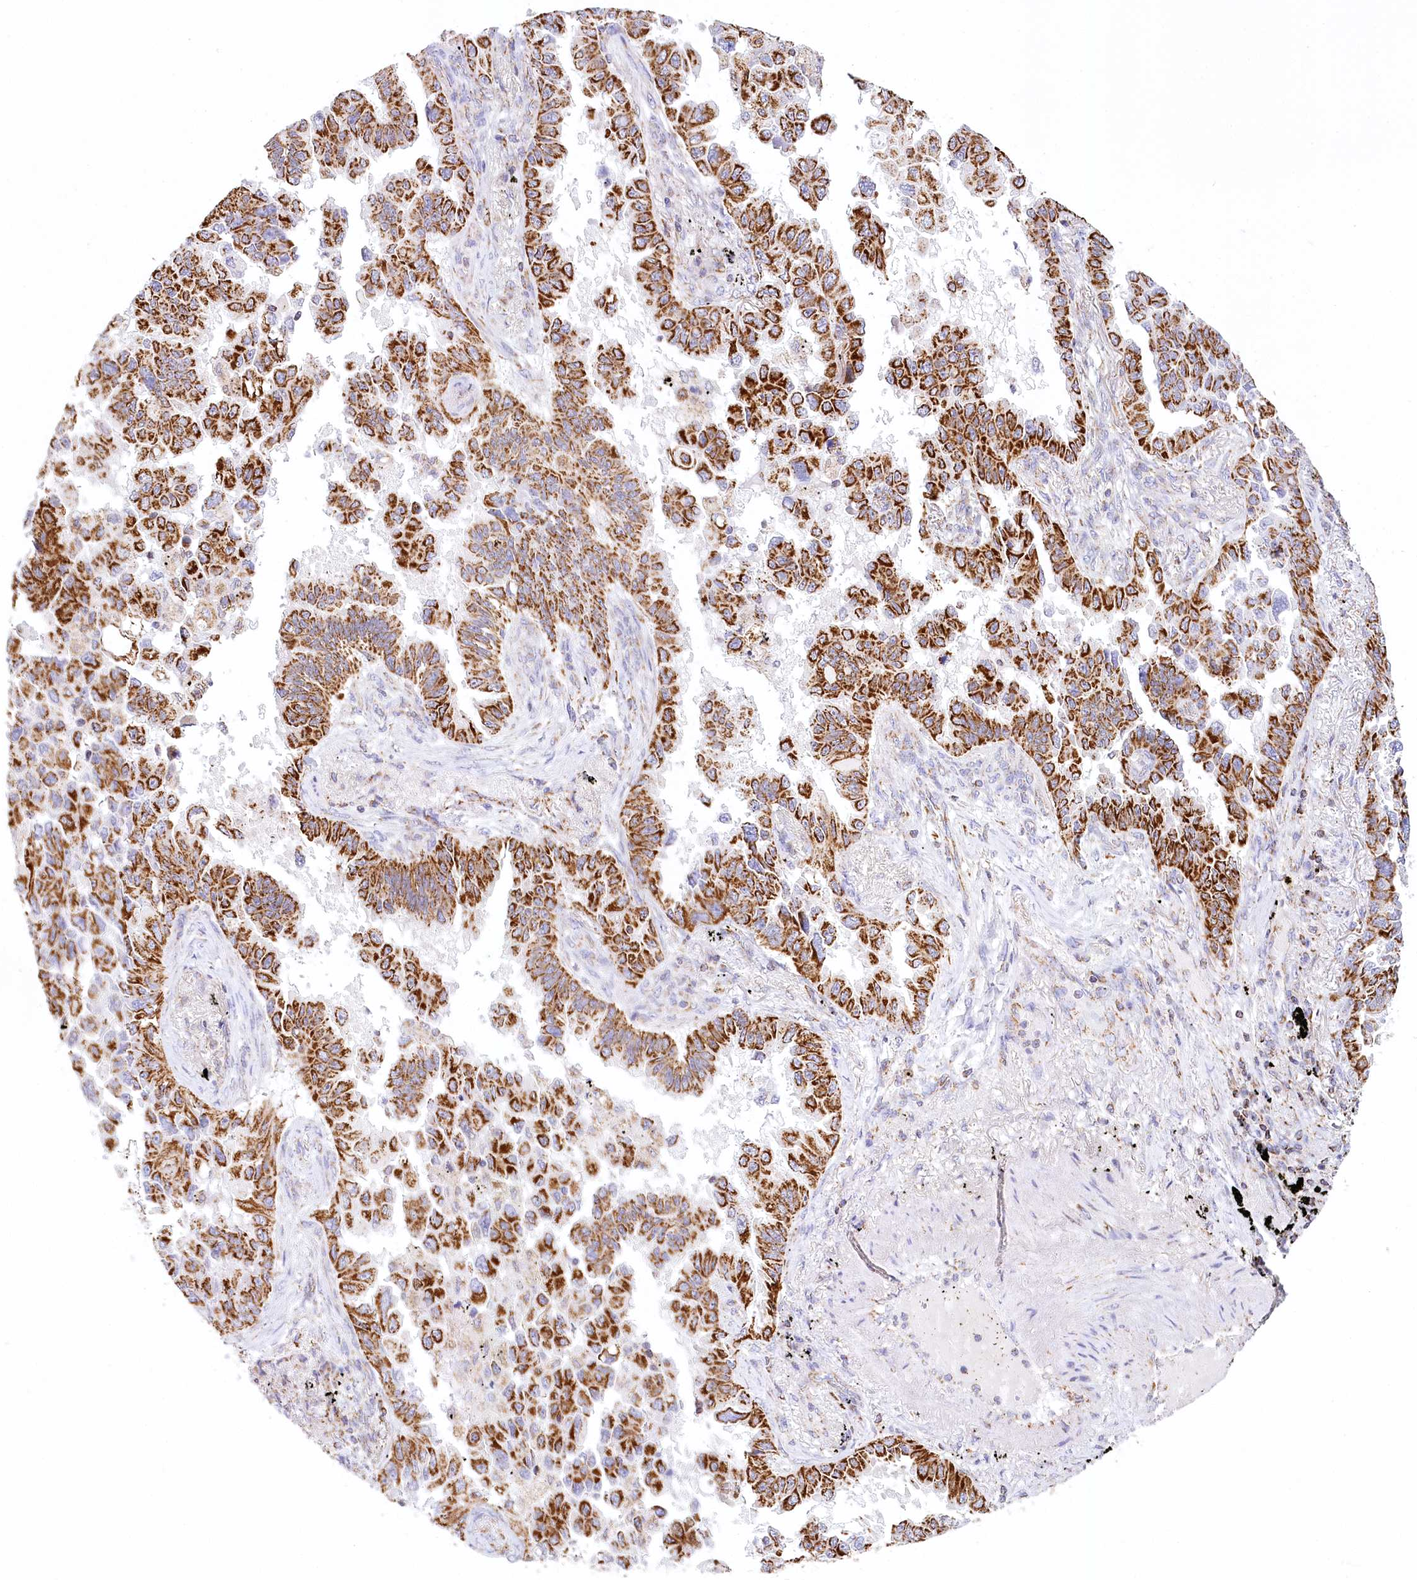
{"staining": {"intensity": "strong", "quantity": ">75%", "location": "cytoplasmic/membranous"}, "tissue": "lung cancer", "cell_type": "Tumor cells", "image_type": "cancer", "snomed": [{"axis": "morphology", "description": "Adenocarcinoma, NOS"}, {"axis": "topography", "description": "Lung"}], "caption": "Protein expression analysis of adenocarcinoma (lung) demonstrates strong cytoplasmic/membranous expression in approximately >75% of tumor cells.", "gene": "LSS", "patient": {"sex": "female", "age": 67}}